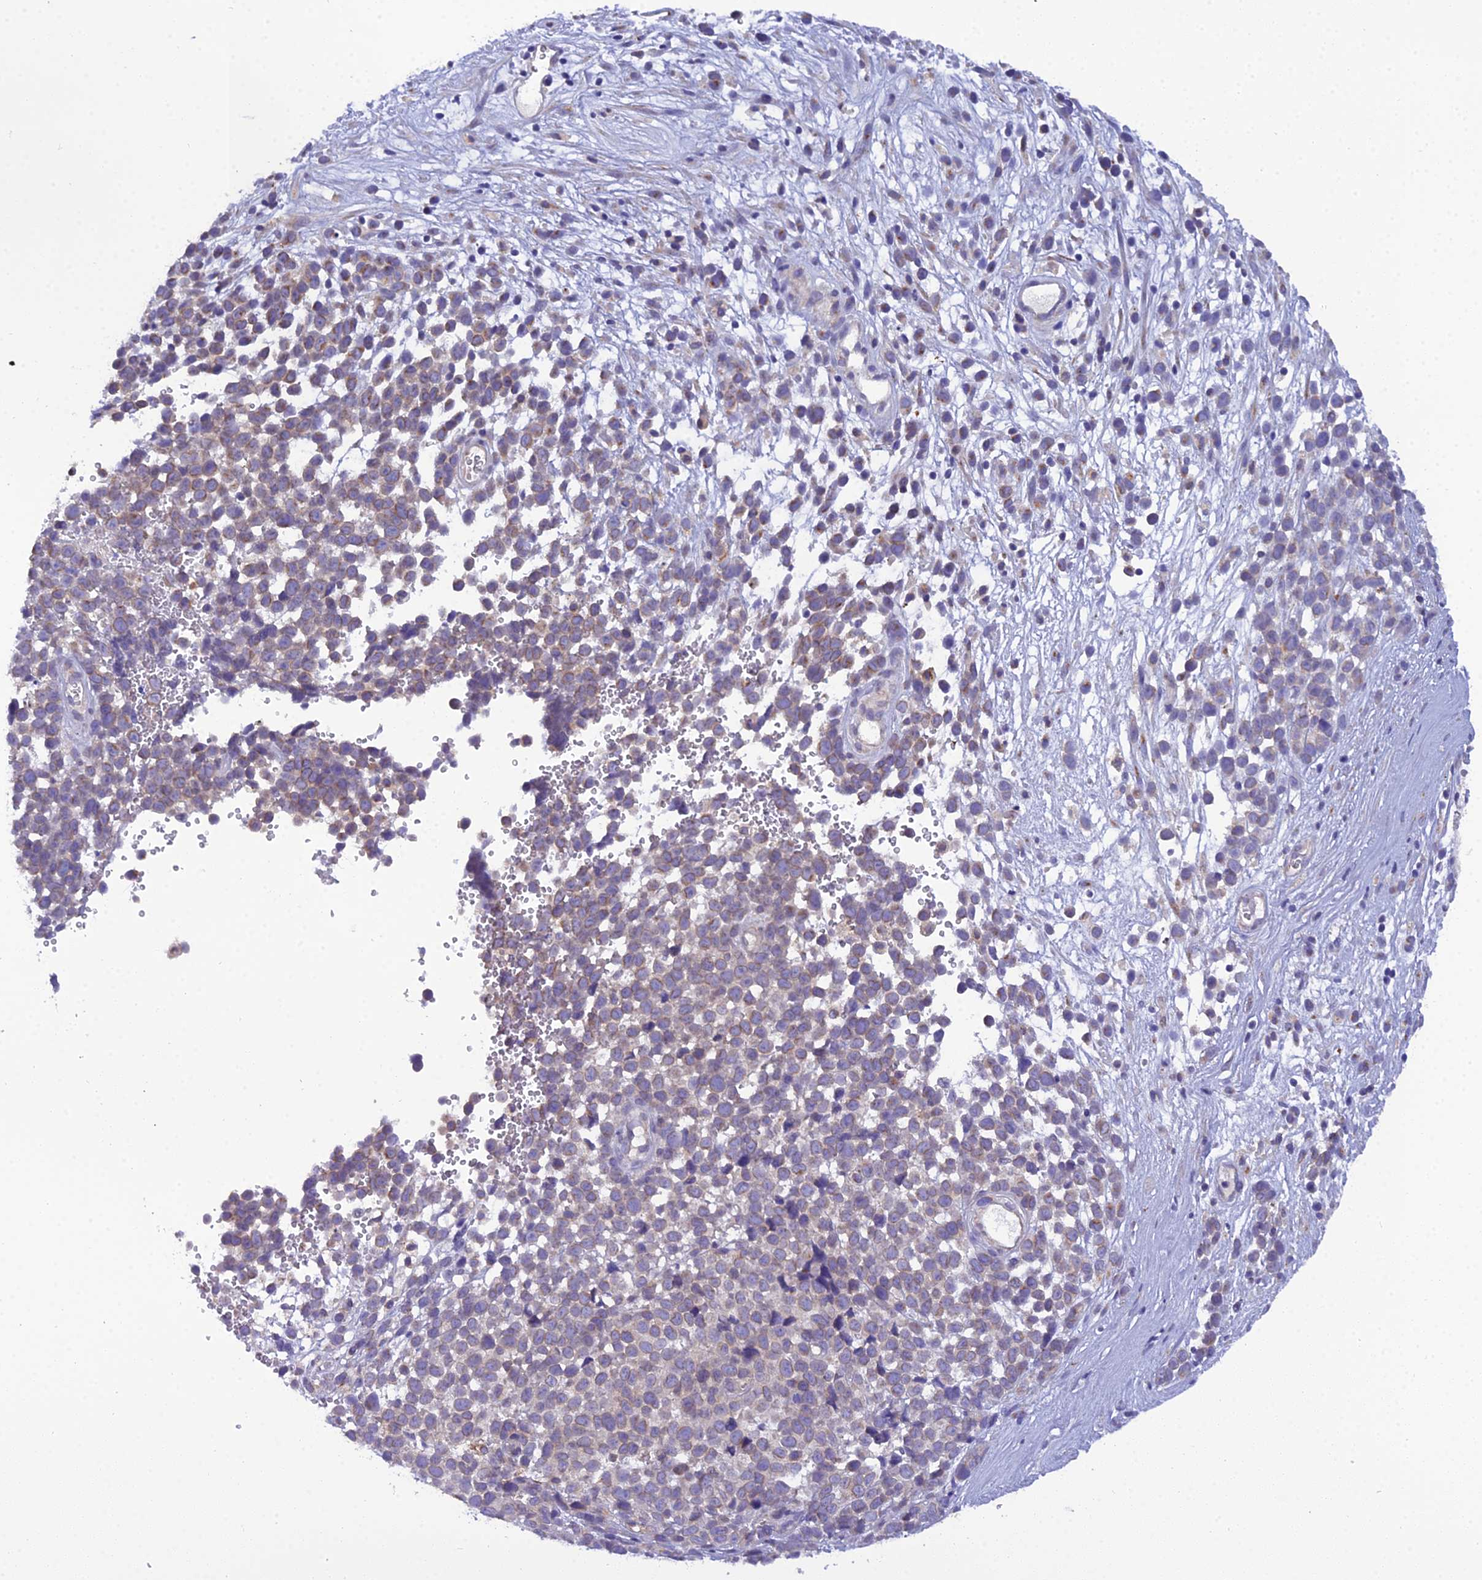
{"staining": {"intensity": "weak", "quantity": "<25%", "location": "cytoplasmic/membranous"}, "tissue": "melanoma", "cell_type": "Tumor cells", "image_type": "cancer", "snomed": [{"axis": "morphology", "description": "Malignant melanoma, NOS"}, {"axis": "topography", "description": "Nose, NOS"}], "caption": "The IHC image has no significant positivity in tumor cells of melanoma tissue.", "gene": "GOLPH3", "patient": {"sex": "female", "age": 48}}